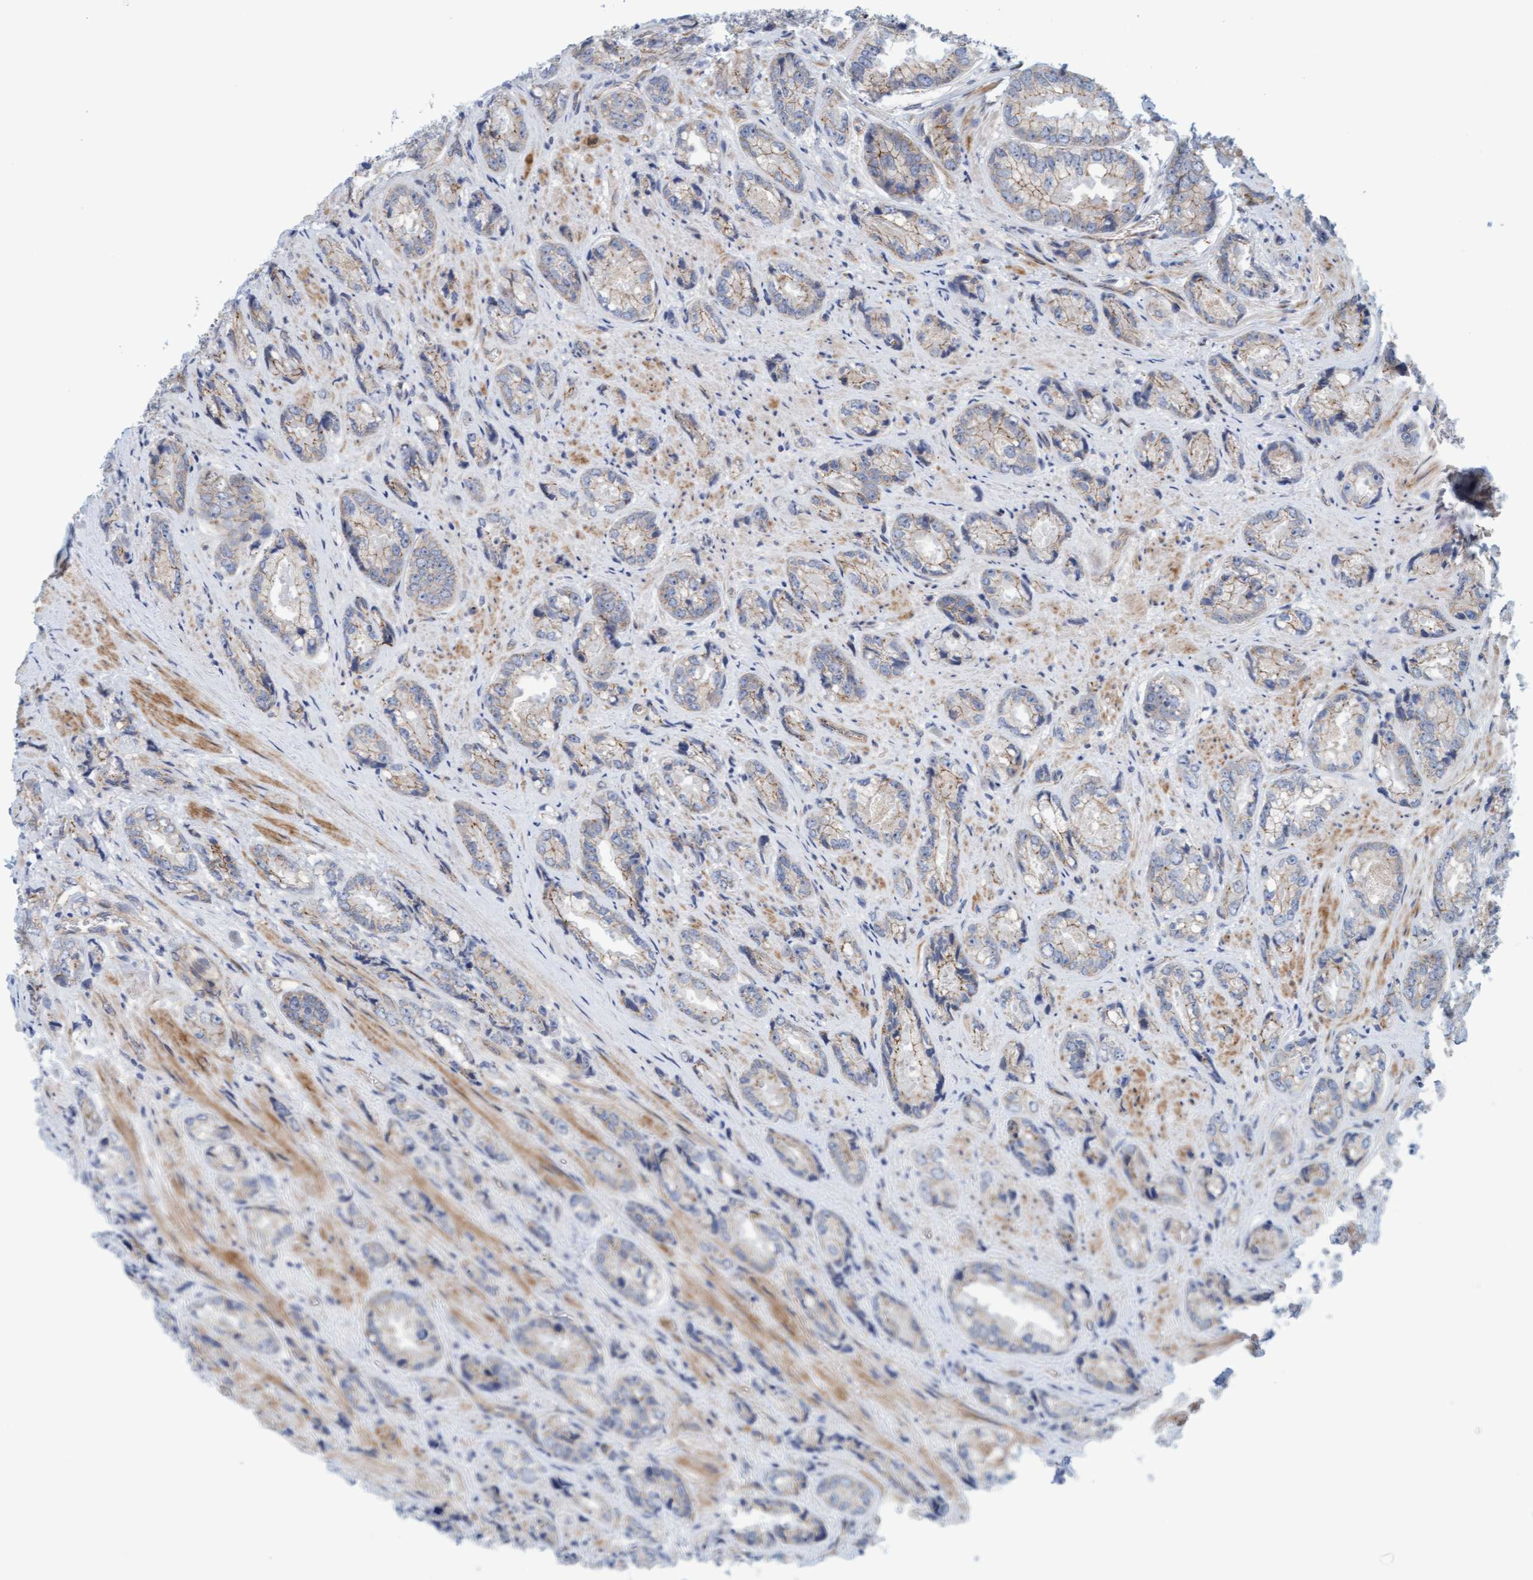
{"staining": {"intensity": "weak", "quantity": "25%-75%", "location": "cytoplasmic/membranous"}, "tissue": "prostate cancer", "cell_type": "Tumor cells", "image_type": "cancer", "snomed": [{"axis": "morphology", "description": "Adenocarcinoma, High grade"}, {"axis": "topography", "description": "Prostate"}], "caption": "IHC of adenocarcinoma (high-grade) (prostate) exhibits low levels of weak cytoplasmic/membranous expression in approximately 25%-75% of tumor cells. The protein is shown in brown color, while the nuclei are stained blue.", "gene": "KRBA2", "patient": {"sex": "male", "age": 61}}